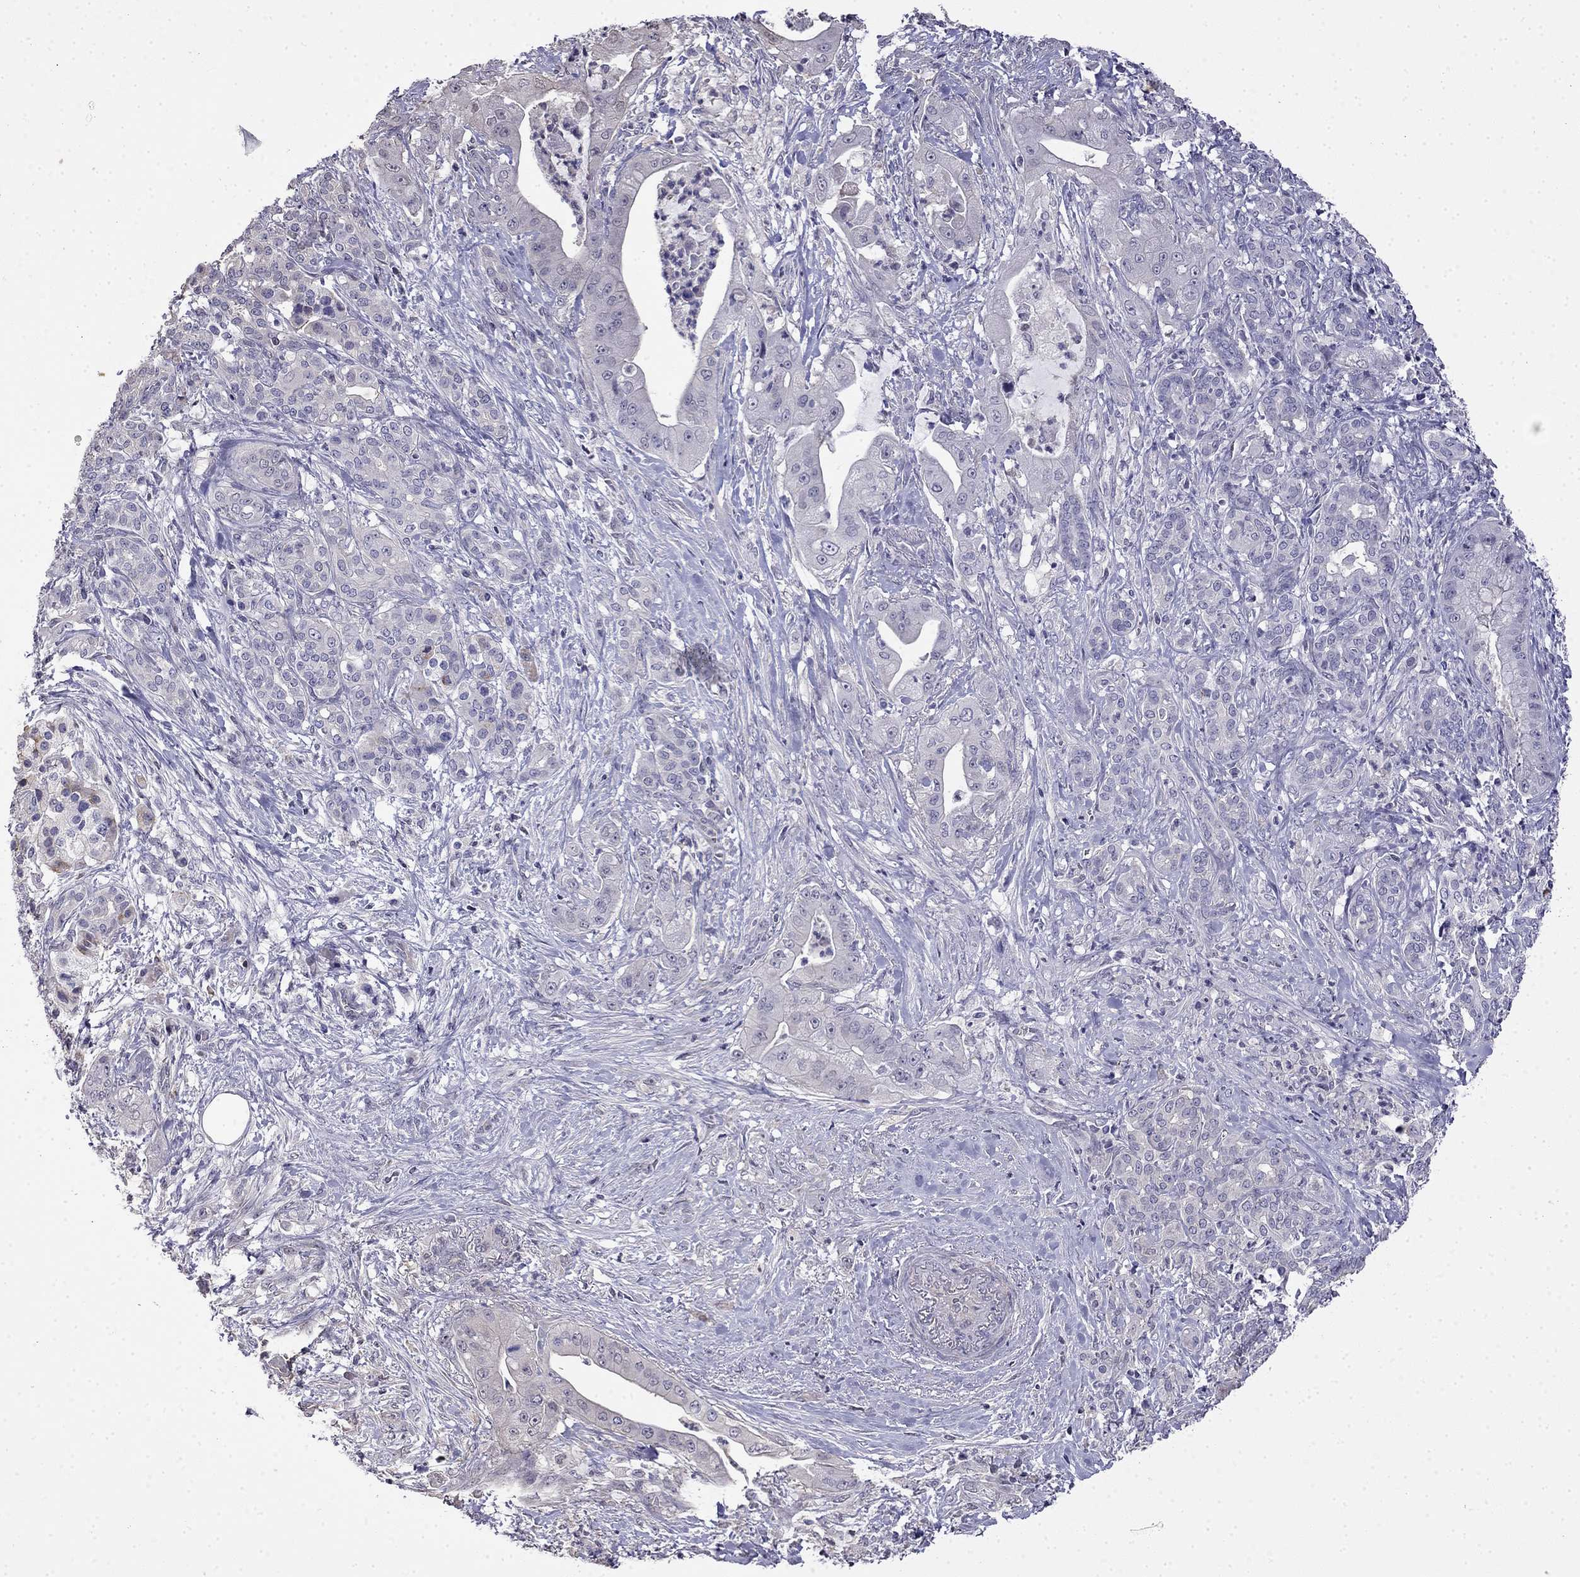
{"staining": {"intensity": "negative", "quantity": "none", "location": "none"}, "tissue": "pancreatic cancer", "cell_type": "Tumor cells", "image_type": "cancer", "snomed": [{"axis": "morphology", "description": "Normal tissue, NOS"}, {"axis": "morphology", "description": "Inflammation, NOS"}, {"axis": "morphology", "description": "Adenocarcinoma, NOS"}, {"axis": "topography", "description": "Pancreas"}], "caption": "Protein analysis of pancreatic adenocarcinoma demonstrates no significant expression in tumor cells. (Immunohistochemistry, brightfield microscopy, high magnification).", "gene": "GUCA1B", "patient": {"sex": "male", "age": 57}}